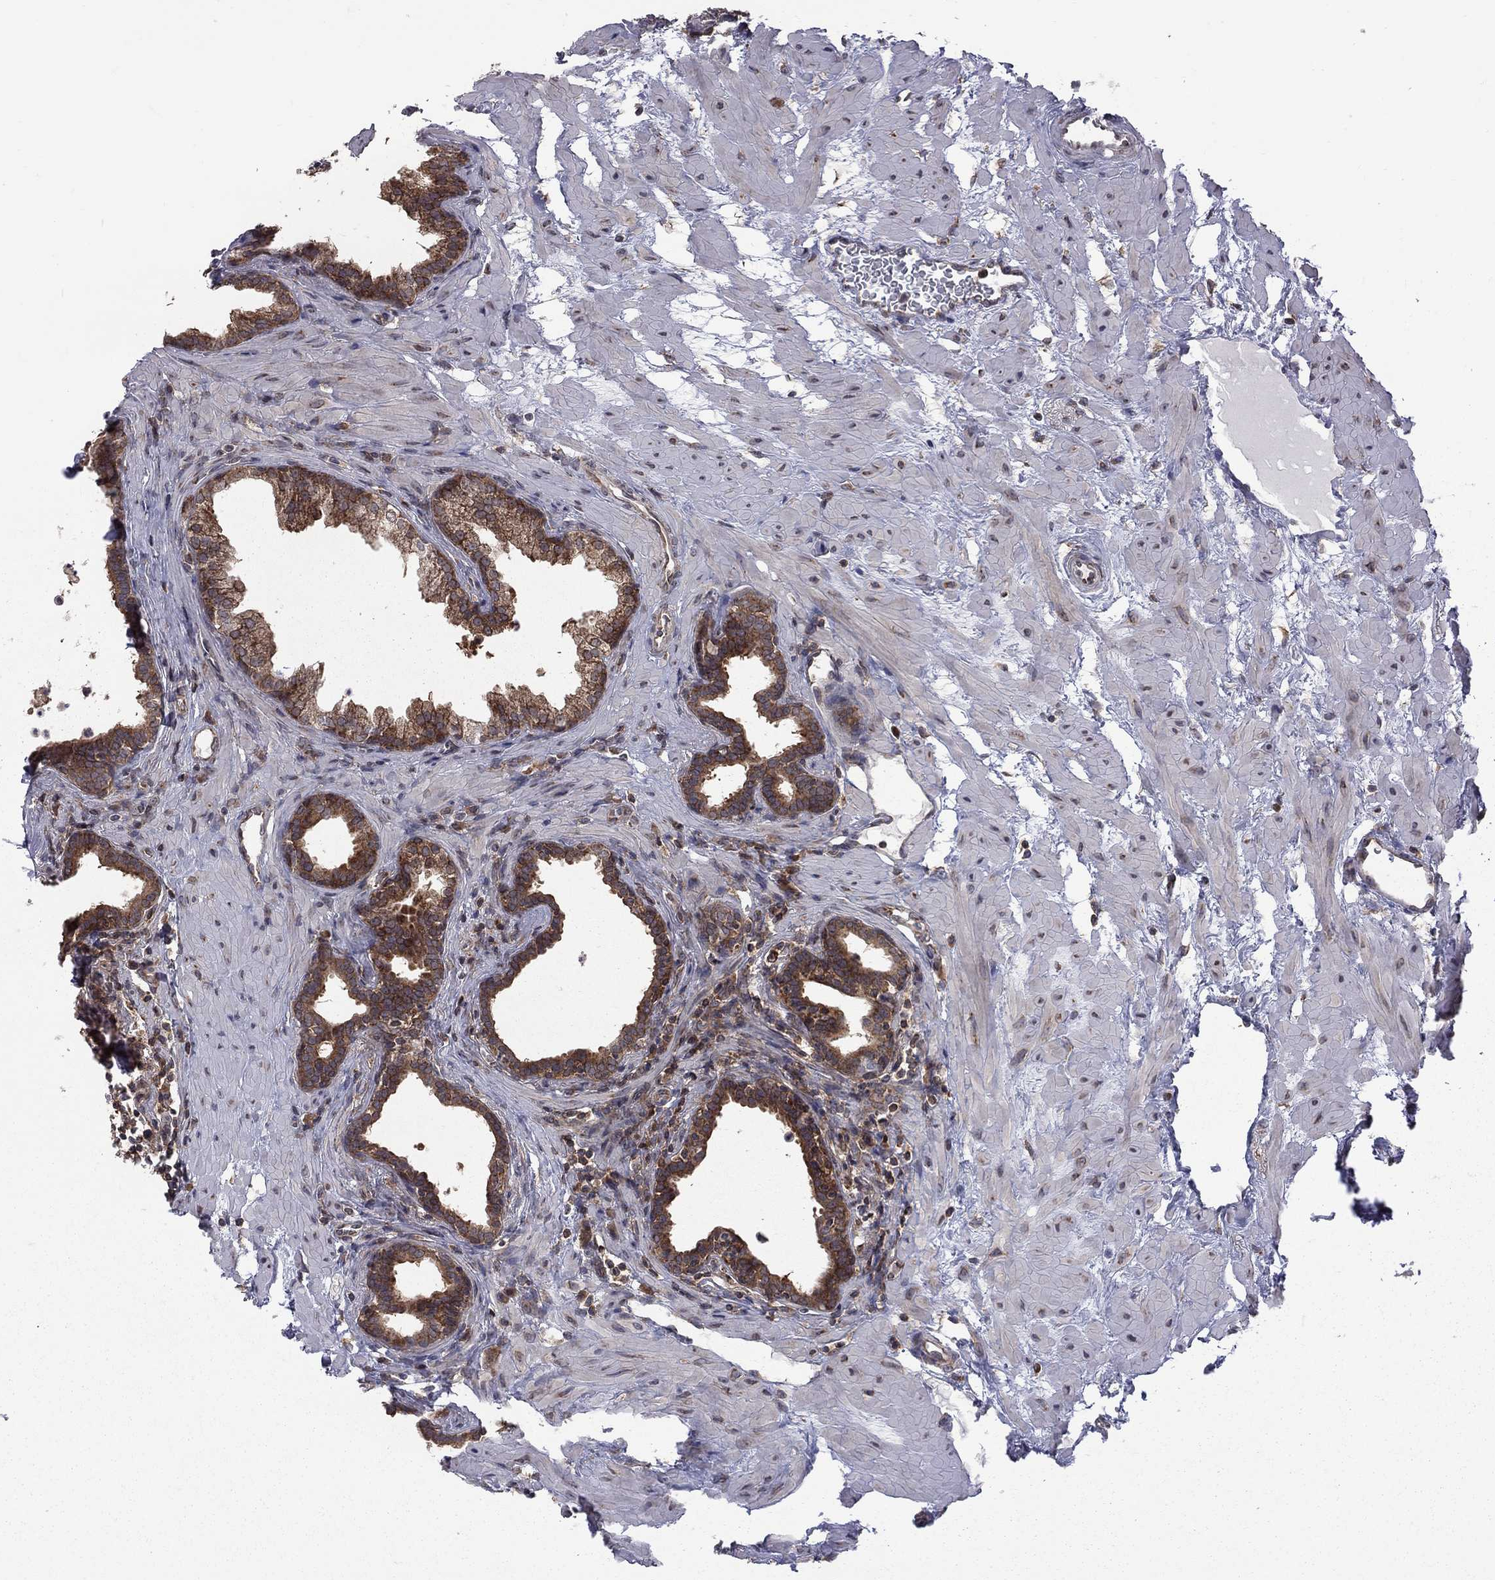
{"staining": {"intensity": "strong", "quantity": ">75%", "location": "cytoplasmic/membranous"}, "tissue": "prostate", "cell_type": "Glandular cells", "image_type": "normal", "snomed": [{"axis": "morphology", "description": "Normal tissue, NOS"}, {"axis": "topography", "description": "Prostate"}], "caption": "A high amount of strong cytoplasmic/membranous positivity is appreciated in about >75% of glandular cells in normal prostate.", "gene": "NAA50", "patient": {"sex": "male", "age": 37}}